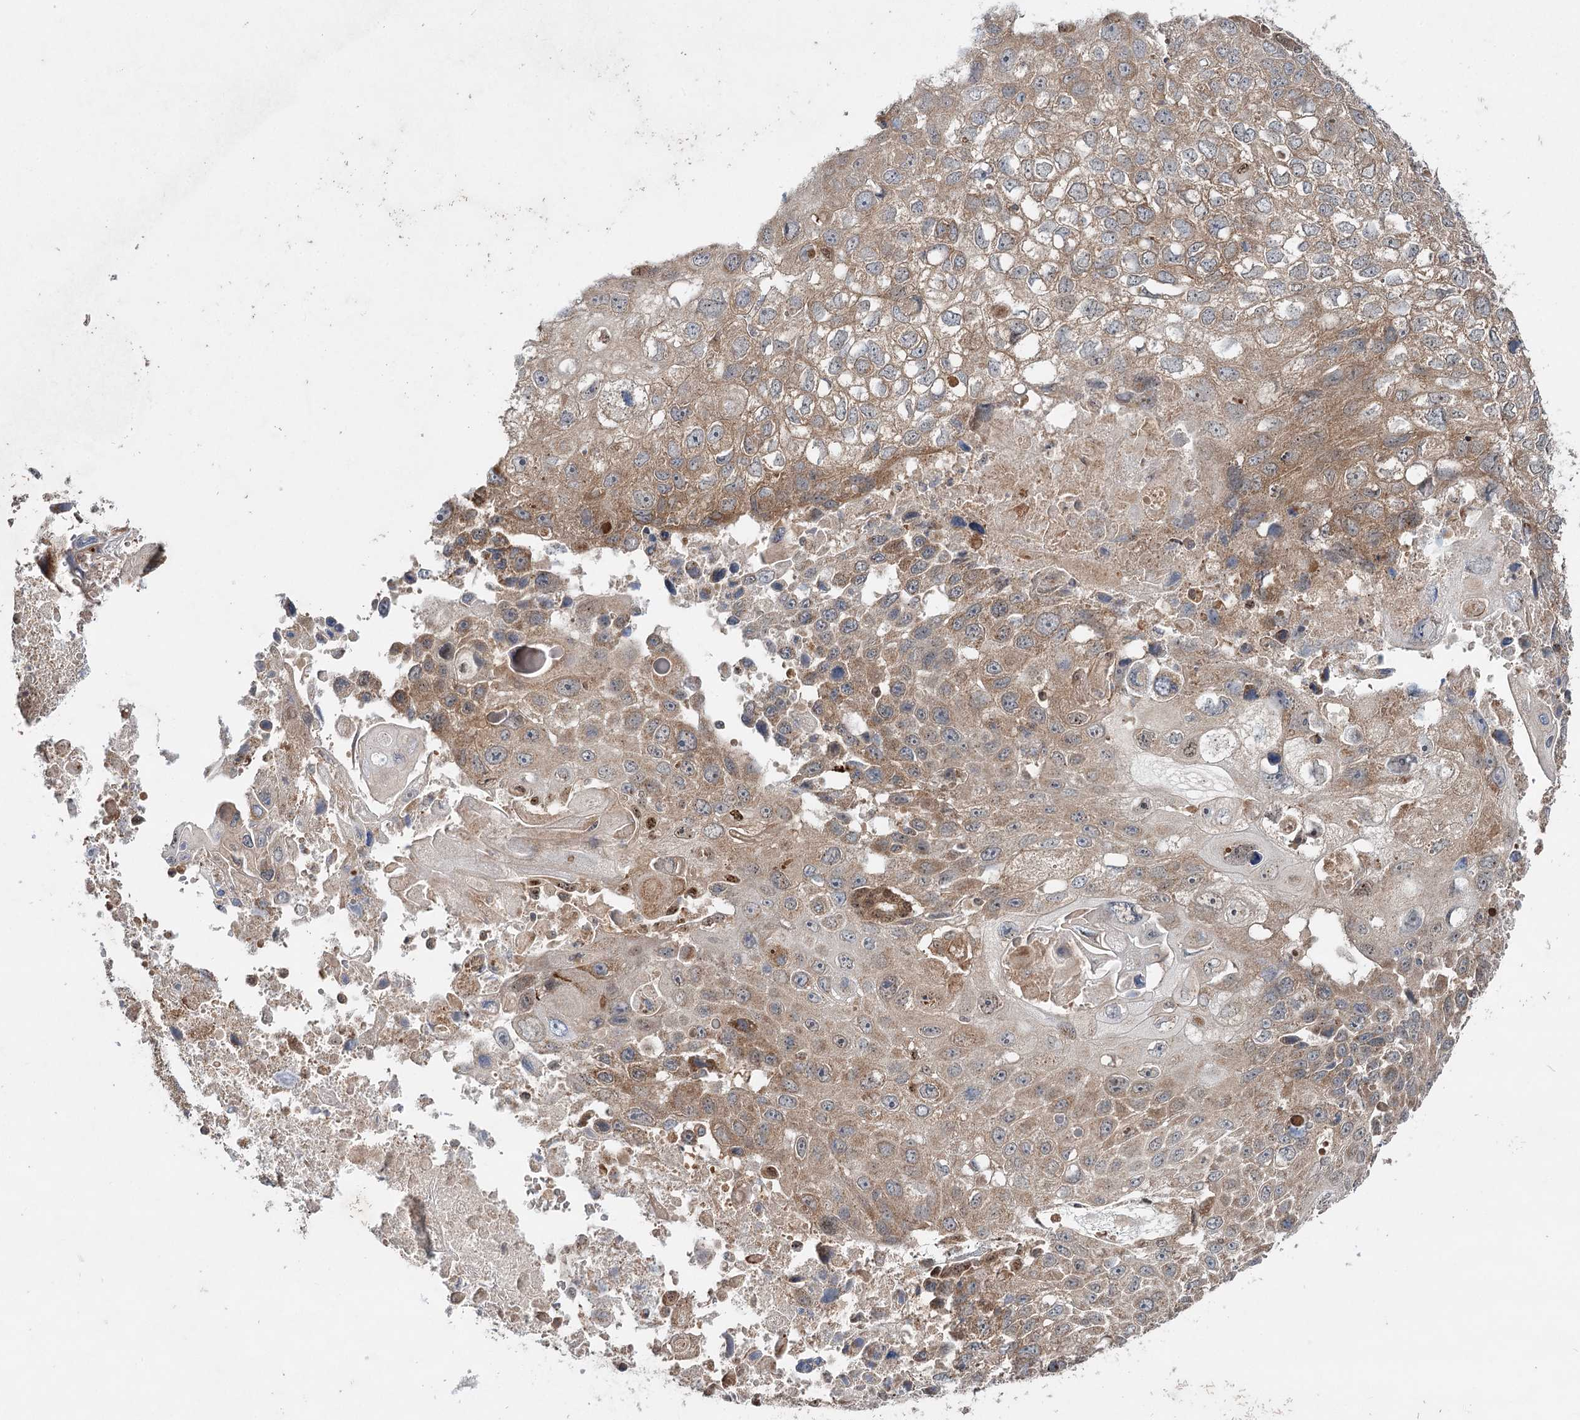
{"staining": {"intensity": "weak", "quantity": ">75%", "location": "cytoplasmic/membranous"}, "tissue": "lung cancer", "cell_type": "Tumor cells", "image_type": "cancer", "snomed": [{"axis": "morphology", "description": "Squamous cell carcinoma, NOS"}, {"axis": "topography", "description": "Lung"}], "caption": "This is an image of immunohistochemistry staining of lung squamous cell carcinoma, which shows weak expression in the cytoplasmic/membranous of tumor cells.", "gene": "C12orf4", "patient": {"sex": "male", "age": 61}}